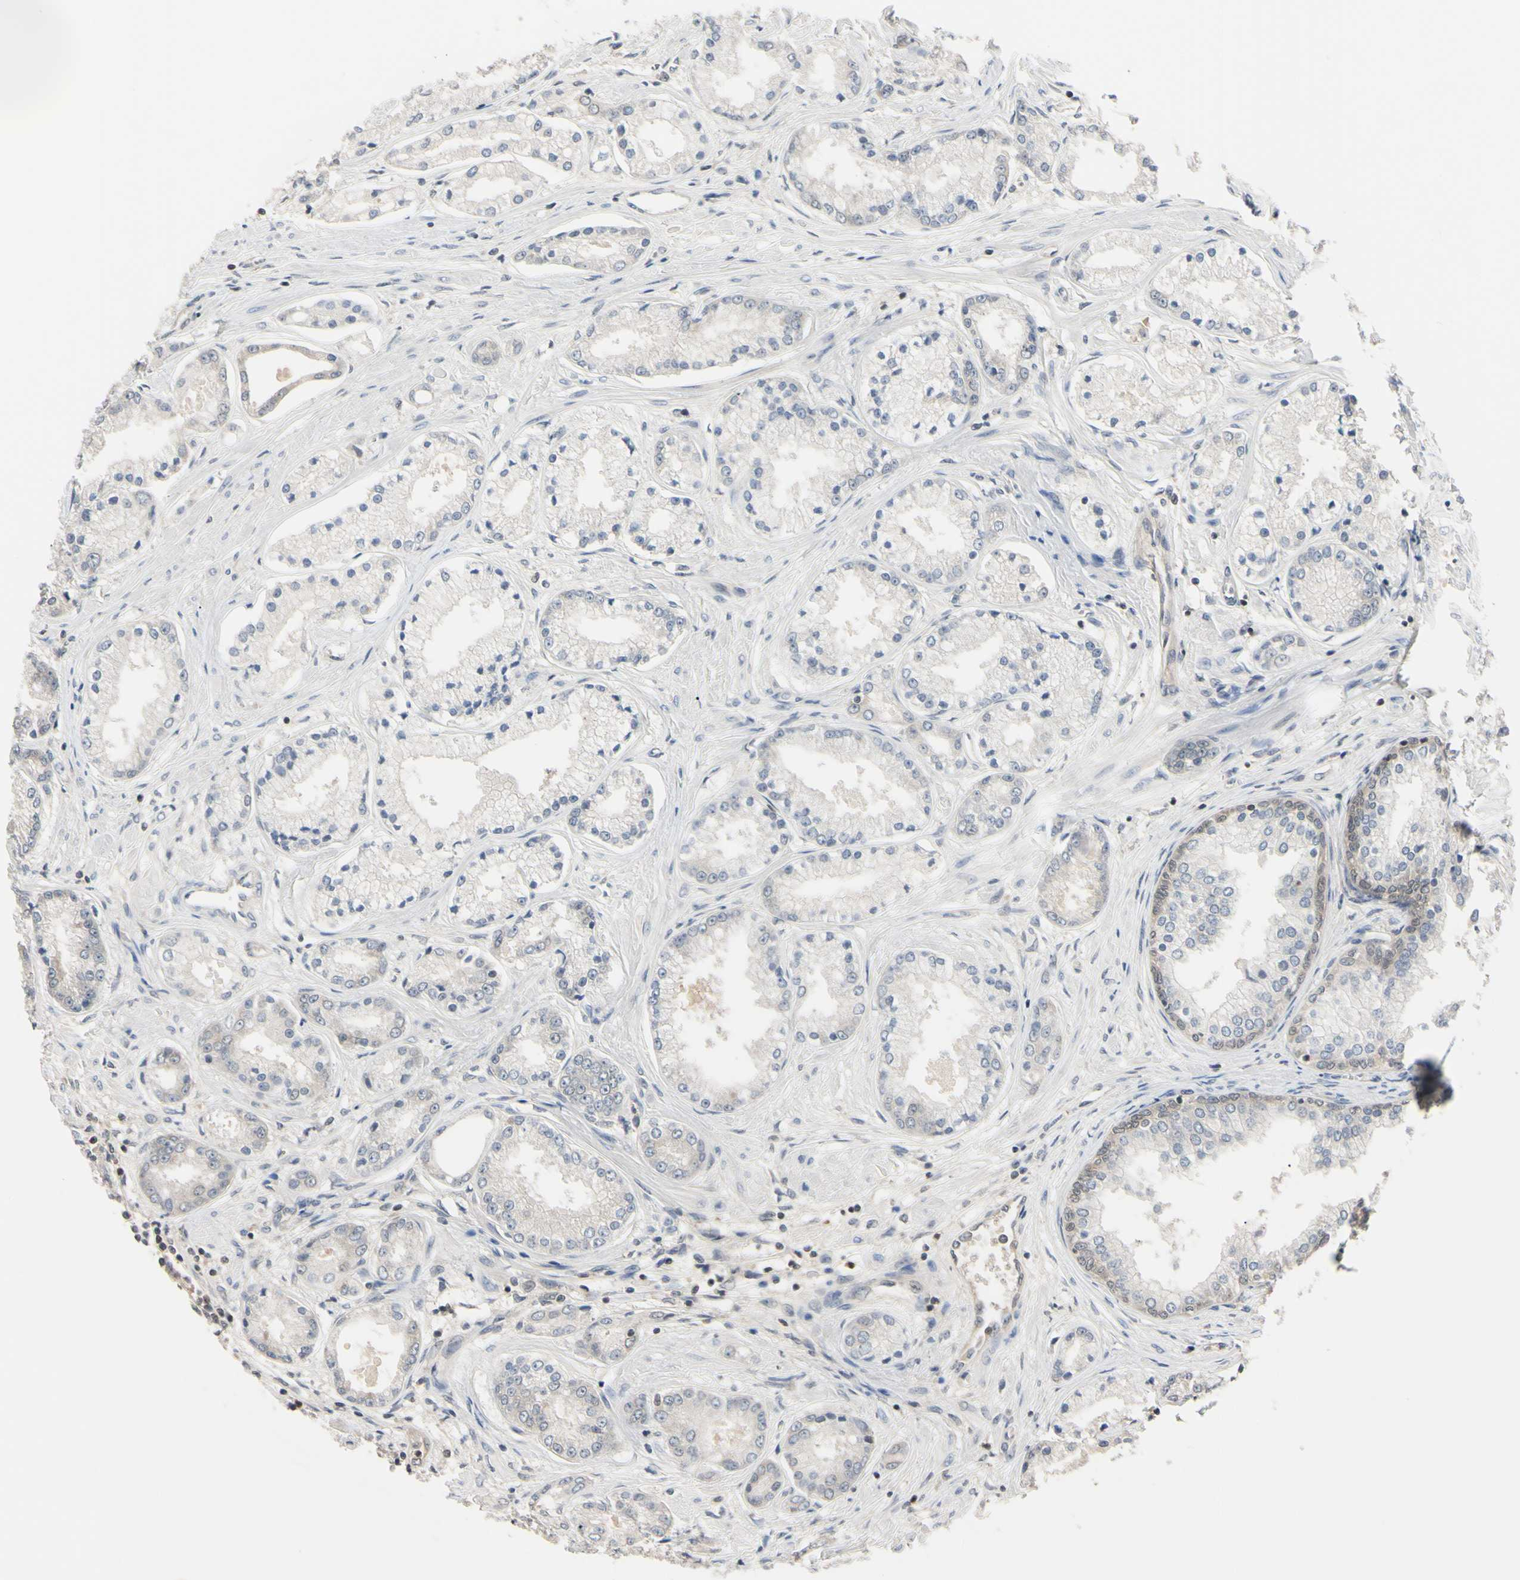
{"staining": {"intensity": "negative", "quantity": "none", "location": "none"}, "tissue": "prostate cancer", "cell_type": "Tumor cells", "image_type": "cancer", "snomed": [{"axis": "morphology", "description": "Adenocarcinoma, High grade"}, {"axis": "topography", "description": "Prostate"}], "caption": "High magnification brightfield microscopy of adenocarcinoma (high-grade) (prostate) stained with DAB (brown) and counterstained with hematoxylin (blue): tumor cells show no significant expression.", "gene": "UBE2I", "patient": {"sex": "male", "age": 59}}